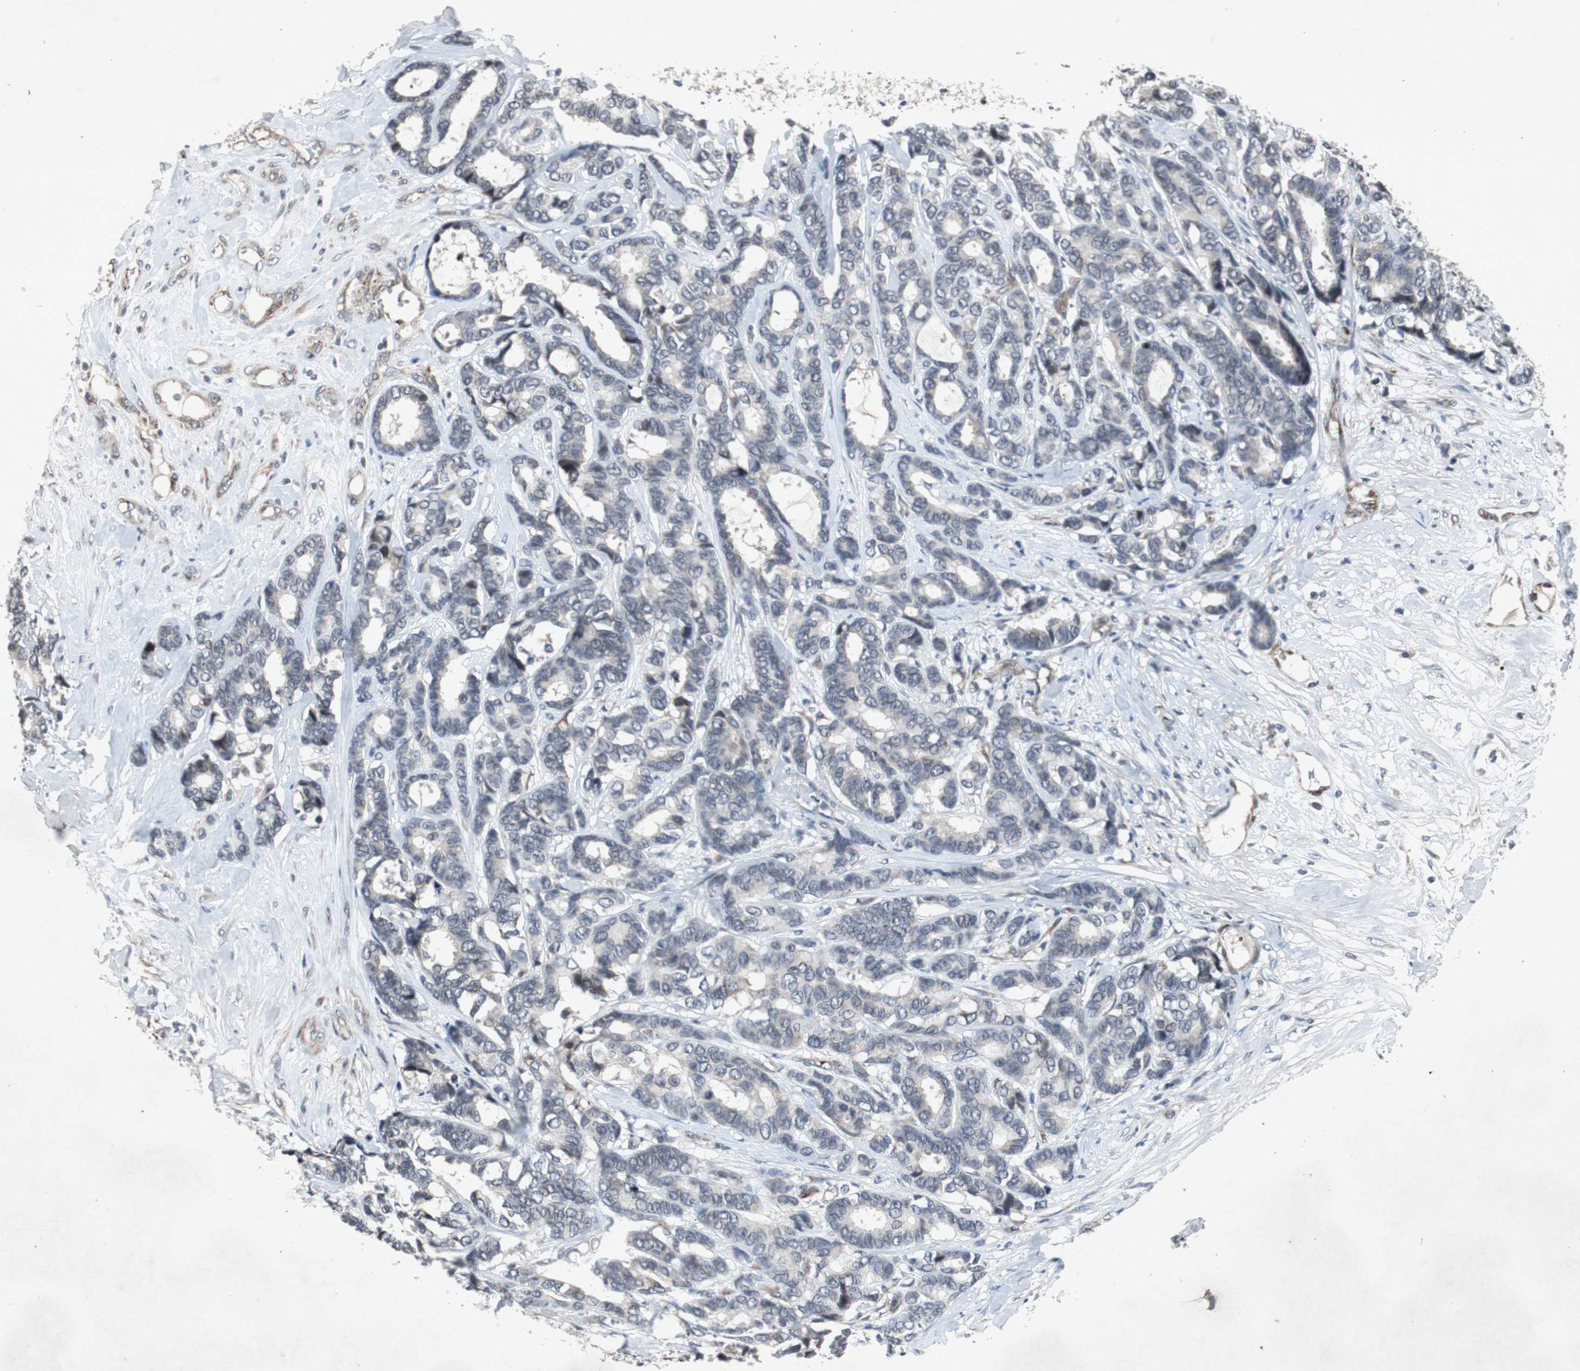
{"staining": {"intensity": "weak", "quantity": "25%-75%", "location": "cytoplasmic/membranous"}, "tissue": "breast cancer", "cell_type": "Tumor cells", "image_type": "cancer", "snomed": [{"axis": "morphology", "description": "Duct carcinoma"}, {"axis": "topography", "description": "Breast"}], "caption": "Protein analysis of intraductal carcinoma (breast) tissue reveals weak cytoplasmic/membranous positivity in approximately 25%-75% of tumor cells.", "gene": "CRADD", "patient": {"sex": "female", "age": 87}}